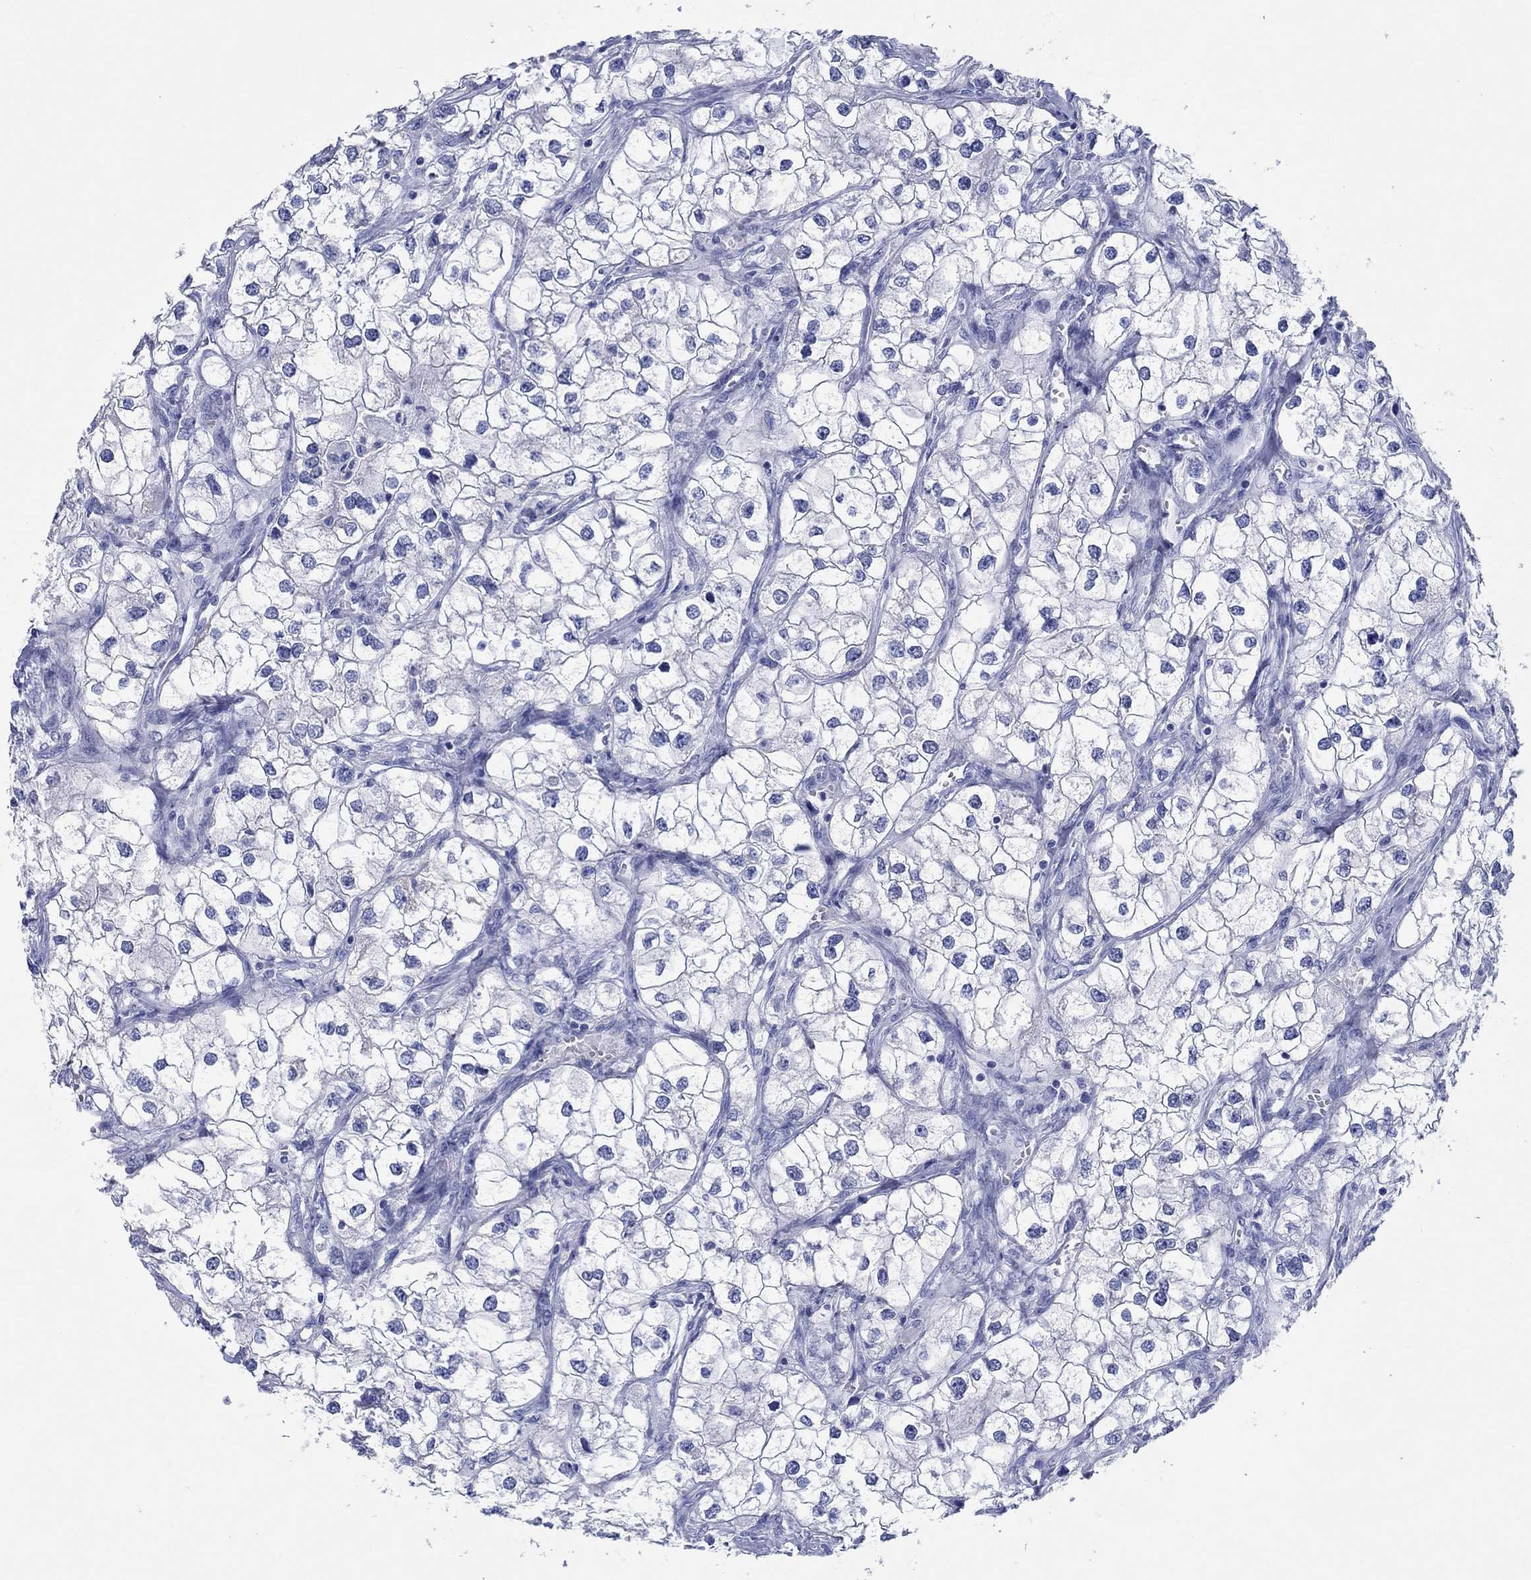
{"staining": {"intensity": "negative", "quantity": "none", "location": "none"}, "tissue": "renal cancer", "cell_type": "Tumor cells", "image_type": "cancer", "snomed": [{"axis": "morphology", "description": "Adenocarcinoma, NOS"}, {"axis": "topography", "description": "Kidney"}], "caption": "DAB immunohistochemical staining of human renal cancer displays no significant expression in tumor cells. (Stains: DAB (3,3'-diaminobenzidine) immunohistochemistry with hematoxylin counter stain, Microscopy: brightfield microscopy at high magnification).", "gene": "HCRT", "patient": {"sex": "male", "age": 59}}